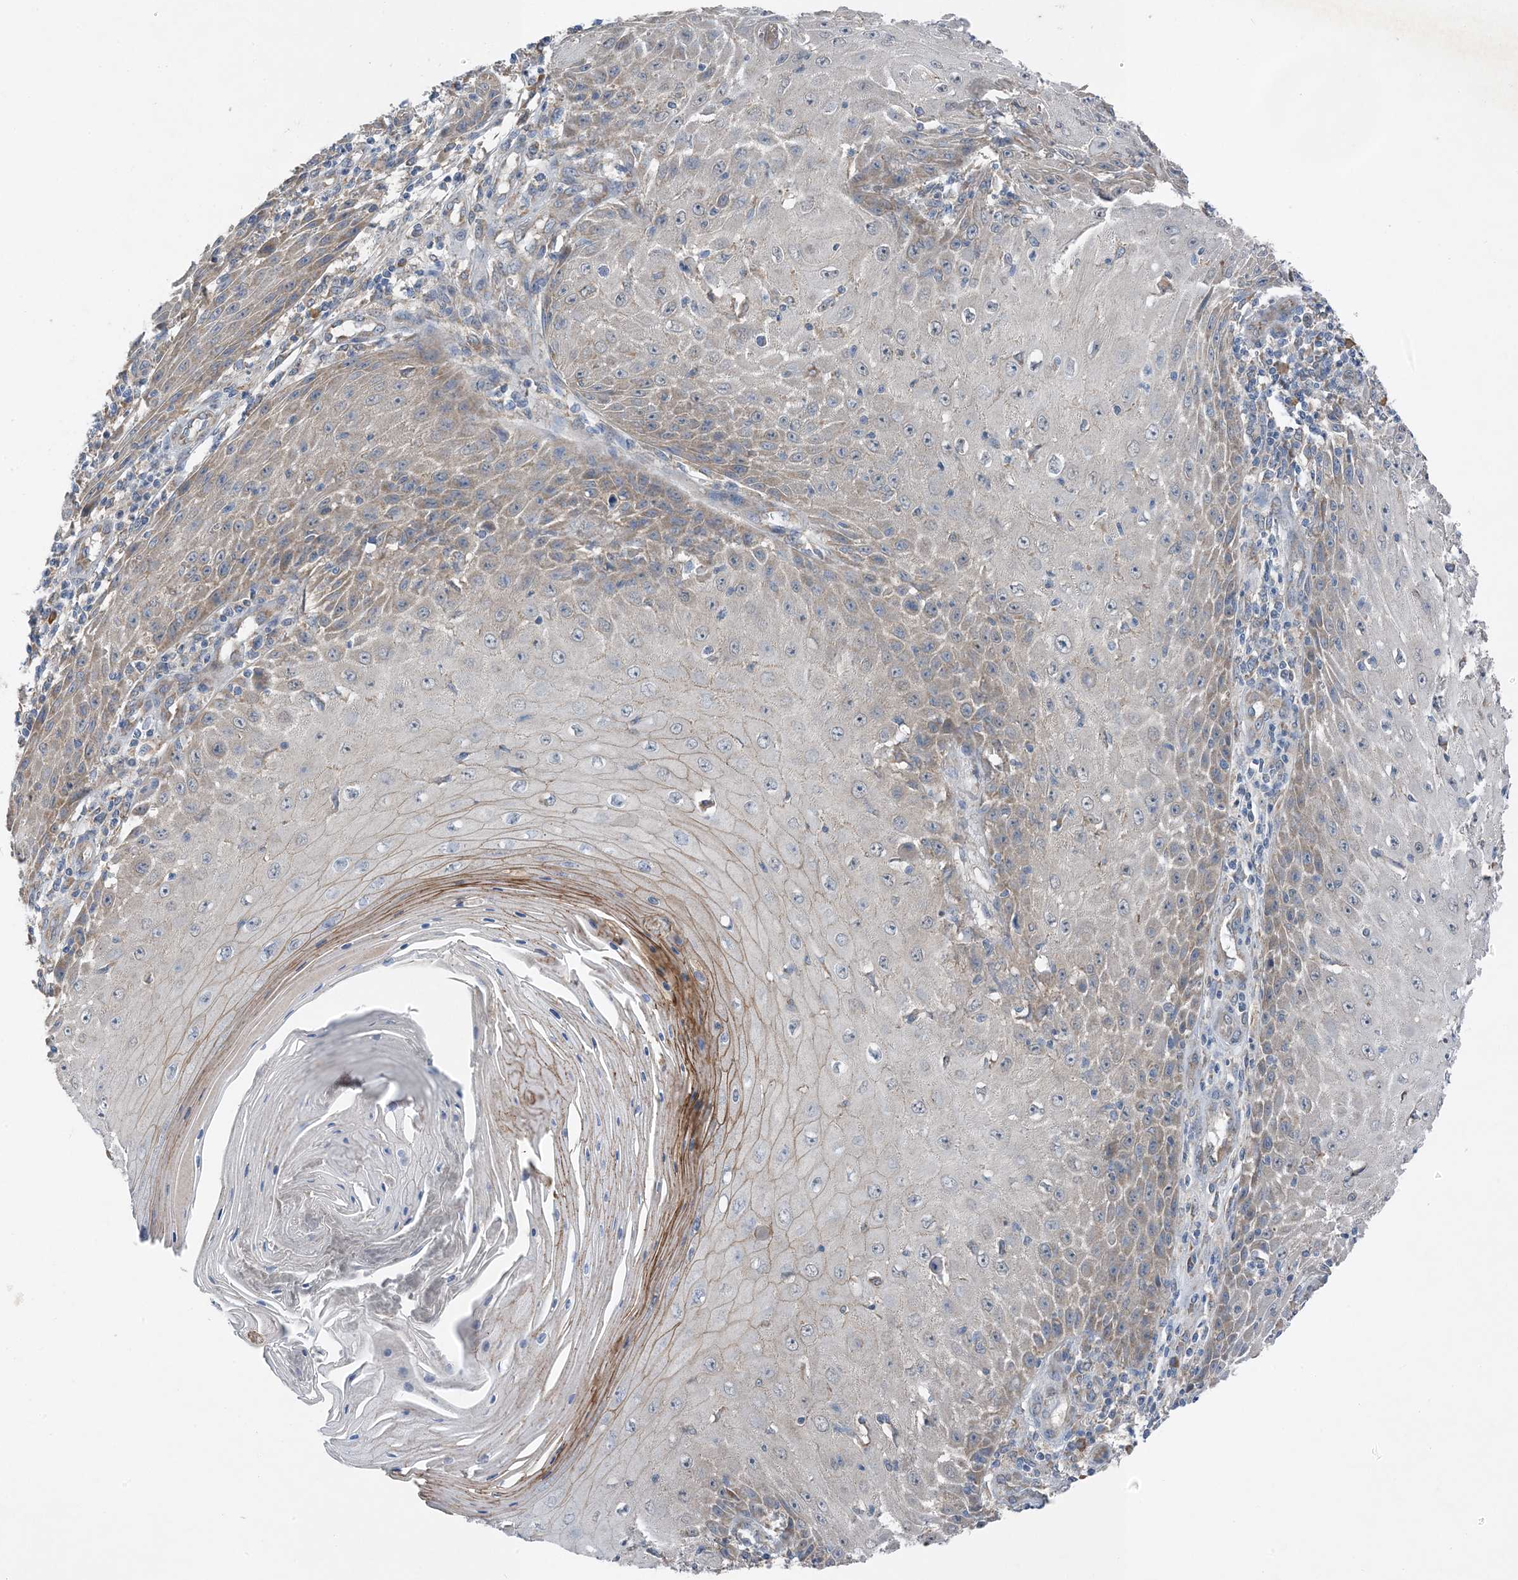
{"staining": {"intensity": "weak", "quantity": "<25%", "location": "cytoplasmic/membranous"}, "tissue": "skin cancer", "cell_type": "Tumor cells", "image_type": "cancer", "snomed": [{"axis": "morphology", "description": "Squamous cell carcinoma, NOS"}, {"axis": "topography", "description": "Skin"}], "caption": "Human skin squamous cell carcinoma stained for a protein using IHC exhibits no expression in tumor cells.", "gene": "DHX30", "patient": {"sex": "female", "age": 73}}